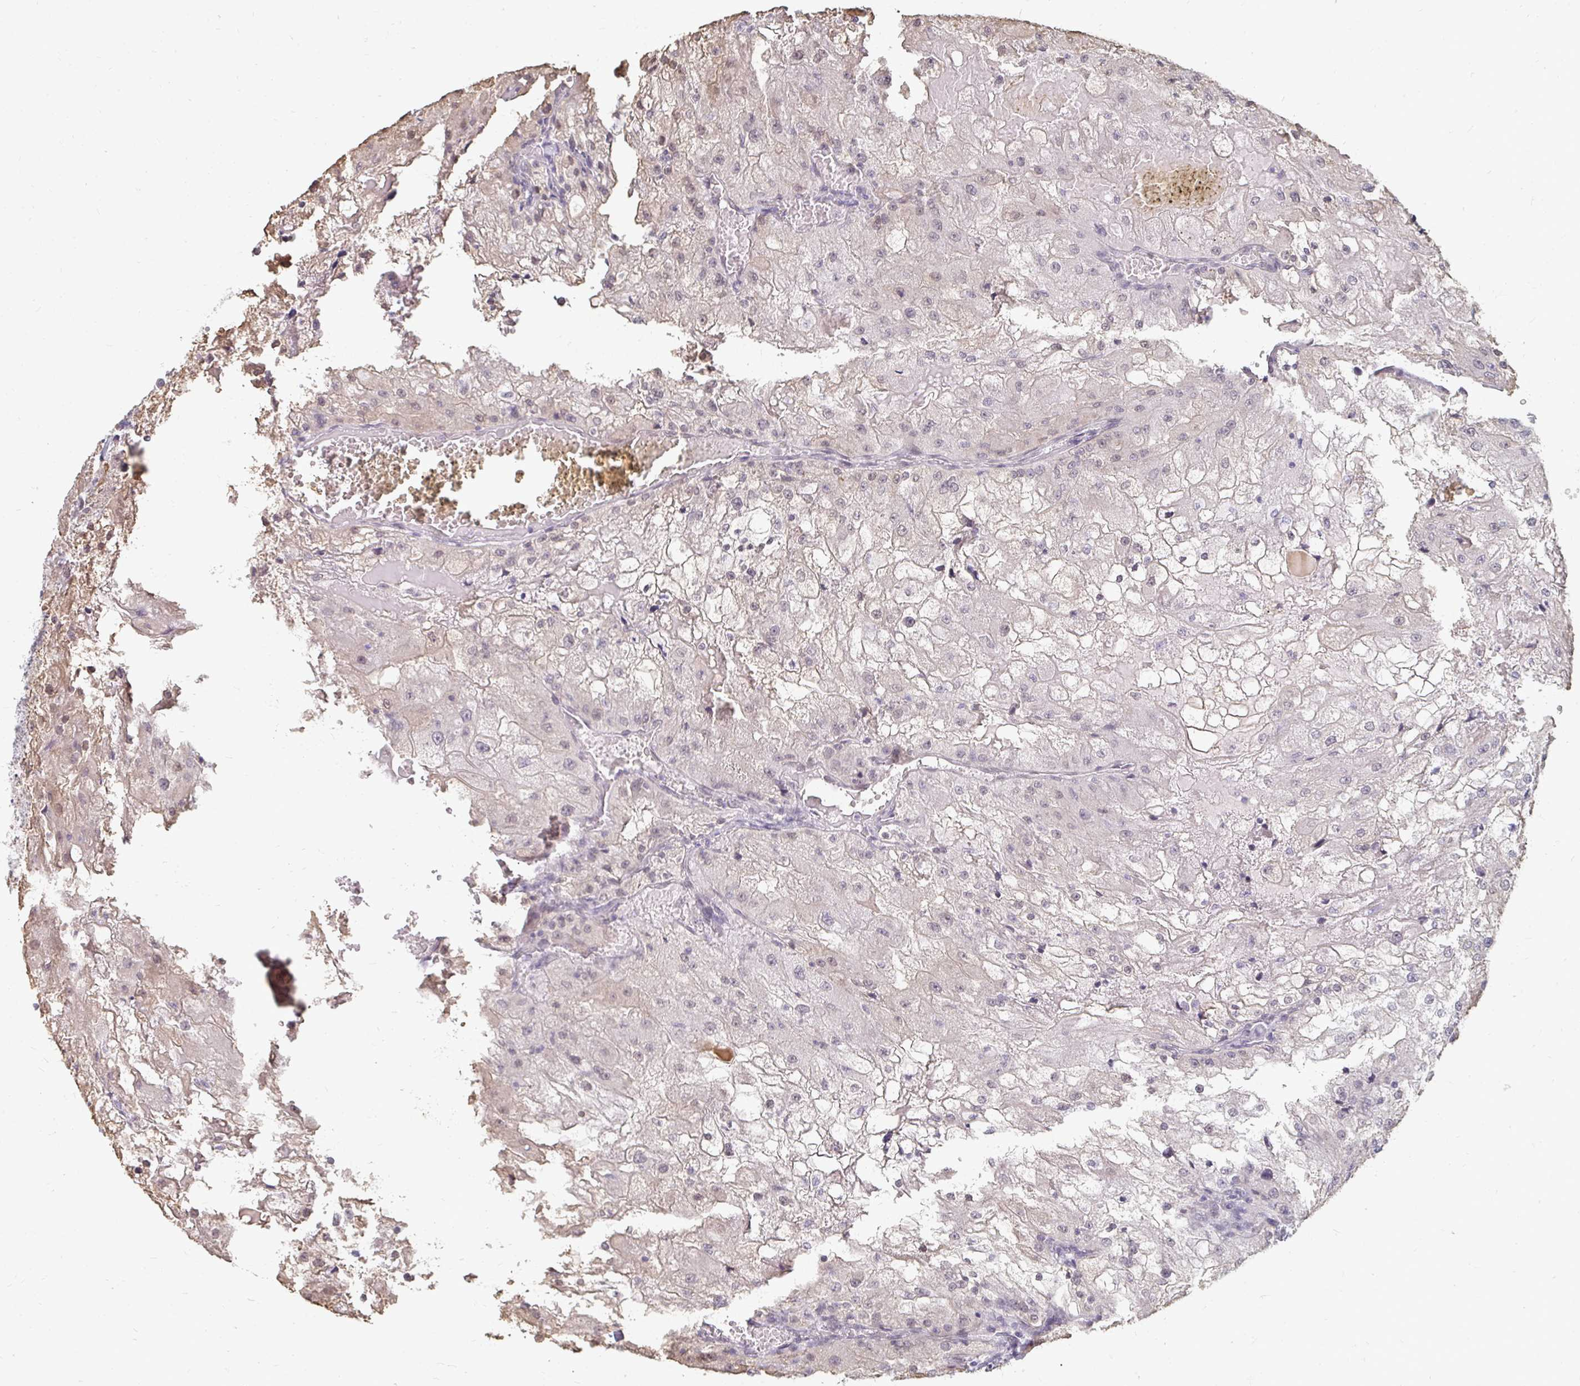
{"staining": {"intensity": "negative", "quantity": "none", "location": "none"}, "tissue": "renal cancer", "cell_type": "Tumor cells", "image_type": "cancer", "snomed": [{"axis": "morphology", "description": "Adenocarcinoma, NOS"}, {"axis": "topography", "description": "Kidney"}], "caption": "Tumor cells show no significant protein staining in renal cancer. The staining is performed using DAB (3,3'-diaminobenzidine) brown chromogen with nuclei counter-stained in using hematoxylin.", "gene": "GPC5", "patient": {"sex": "female", "age": 74}}